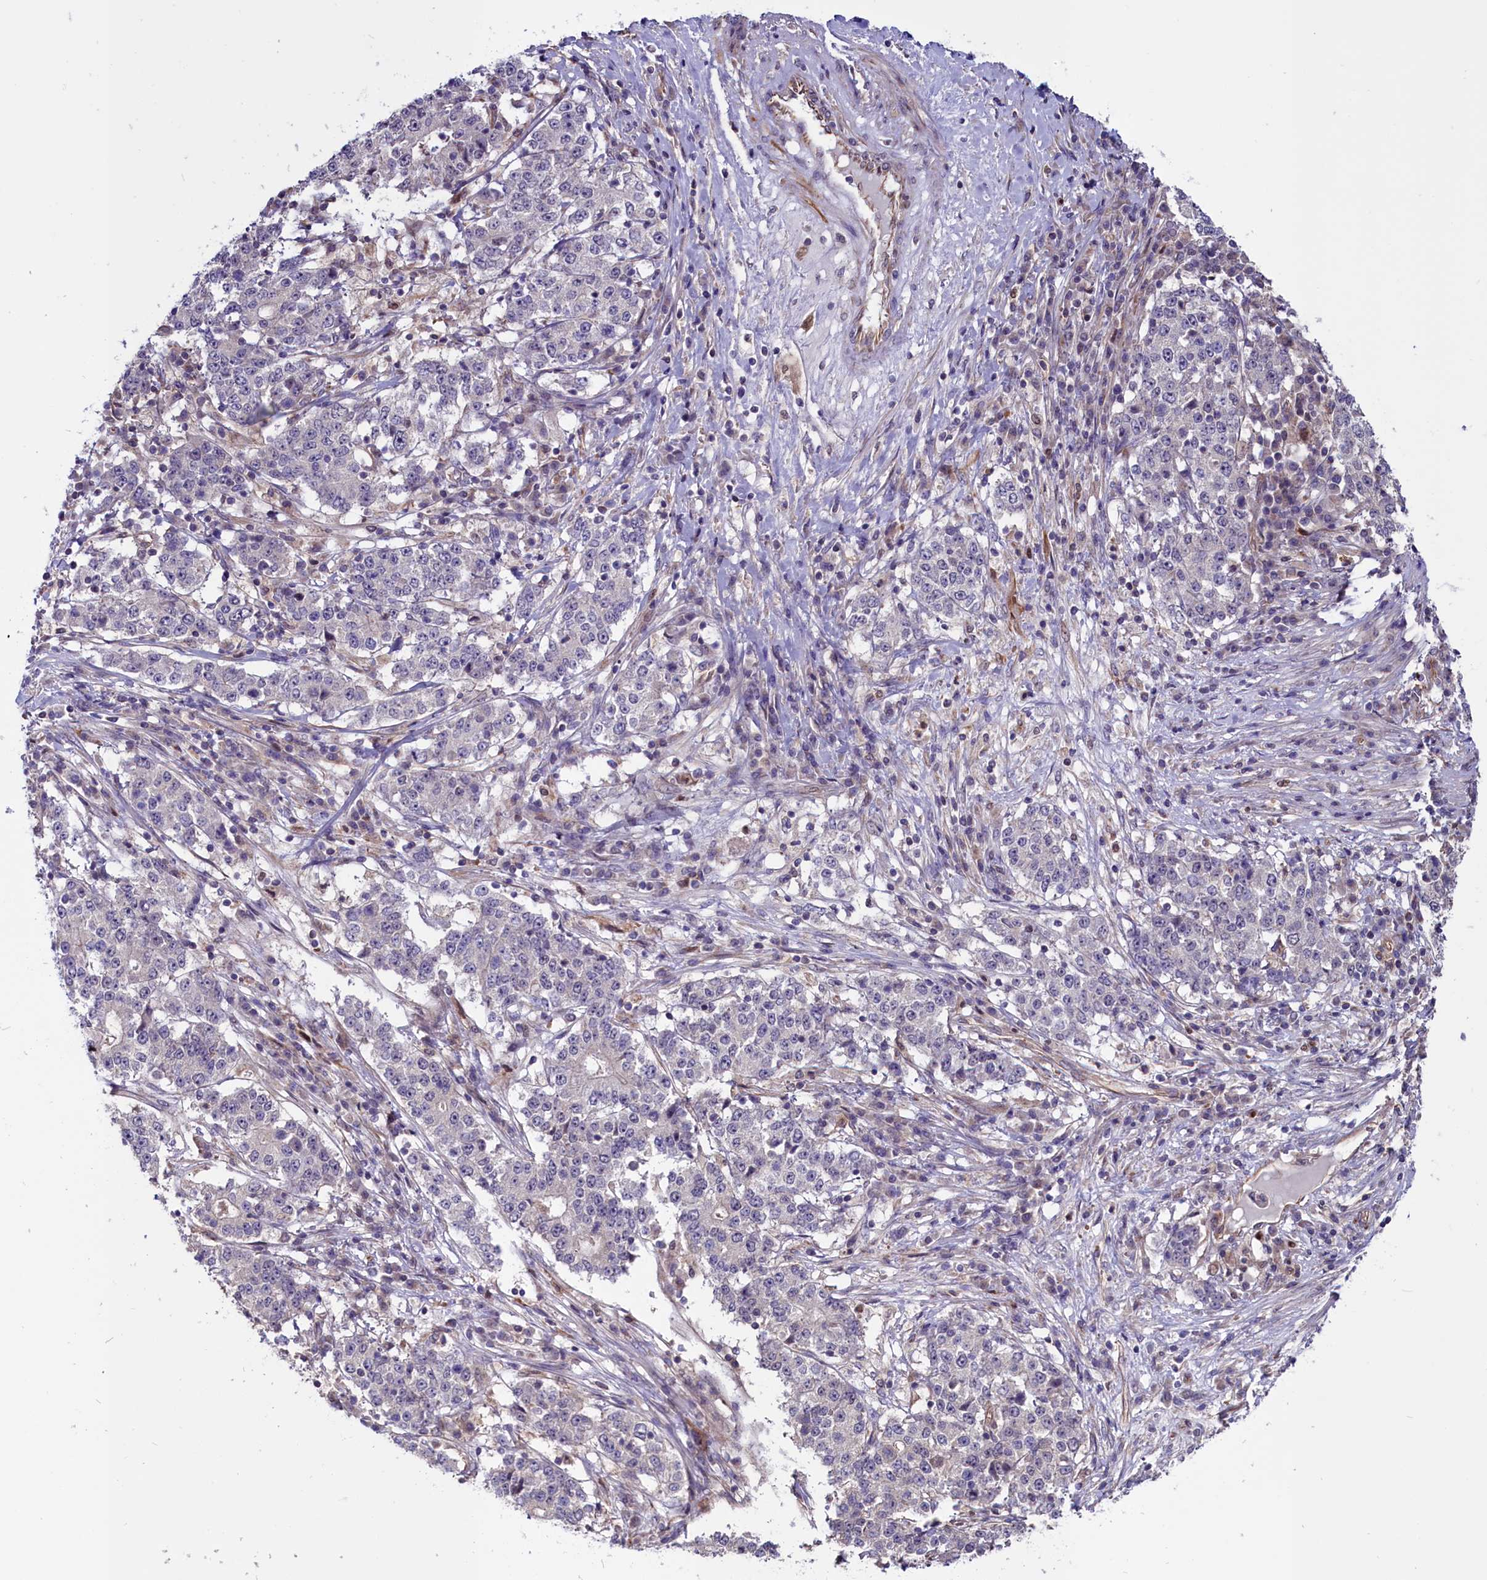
{"staining": {"intensity": "negative", "quantity": "none", "location": "none"}, "tissue": "stomach cancer", "cell_type": "Tumor cells", "image_type": "cancer", "snomed": [{"axis": "morphology", "description": "Adenocarcinoma, NOS"}, {"axis": "topography", "description": "Stomach"}], "caption": "Immunohistochemistry micrograph of neoplastic tissue: stomach cancer stained with DAB (3,3'-diaminobenzidine) shows no significant protein staining in tumor cells.", "gene": "PDILT", "patient": {"sex": "male", "age": 59}}